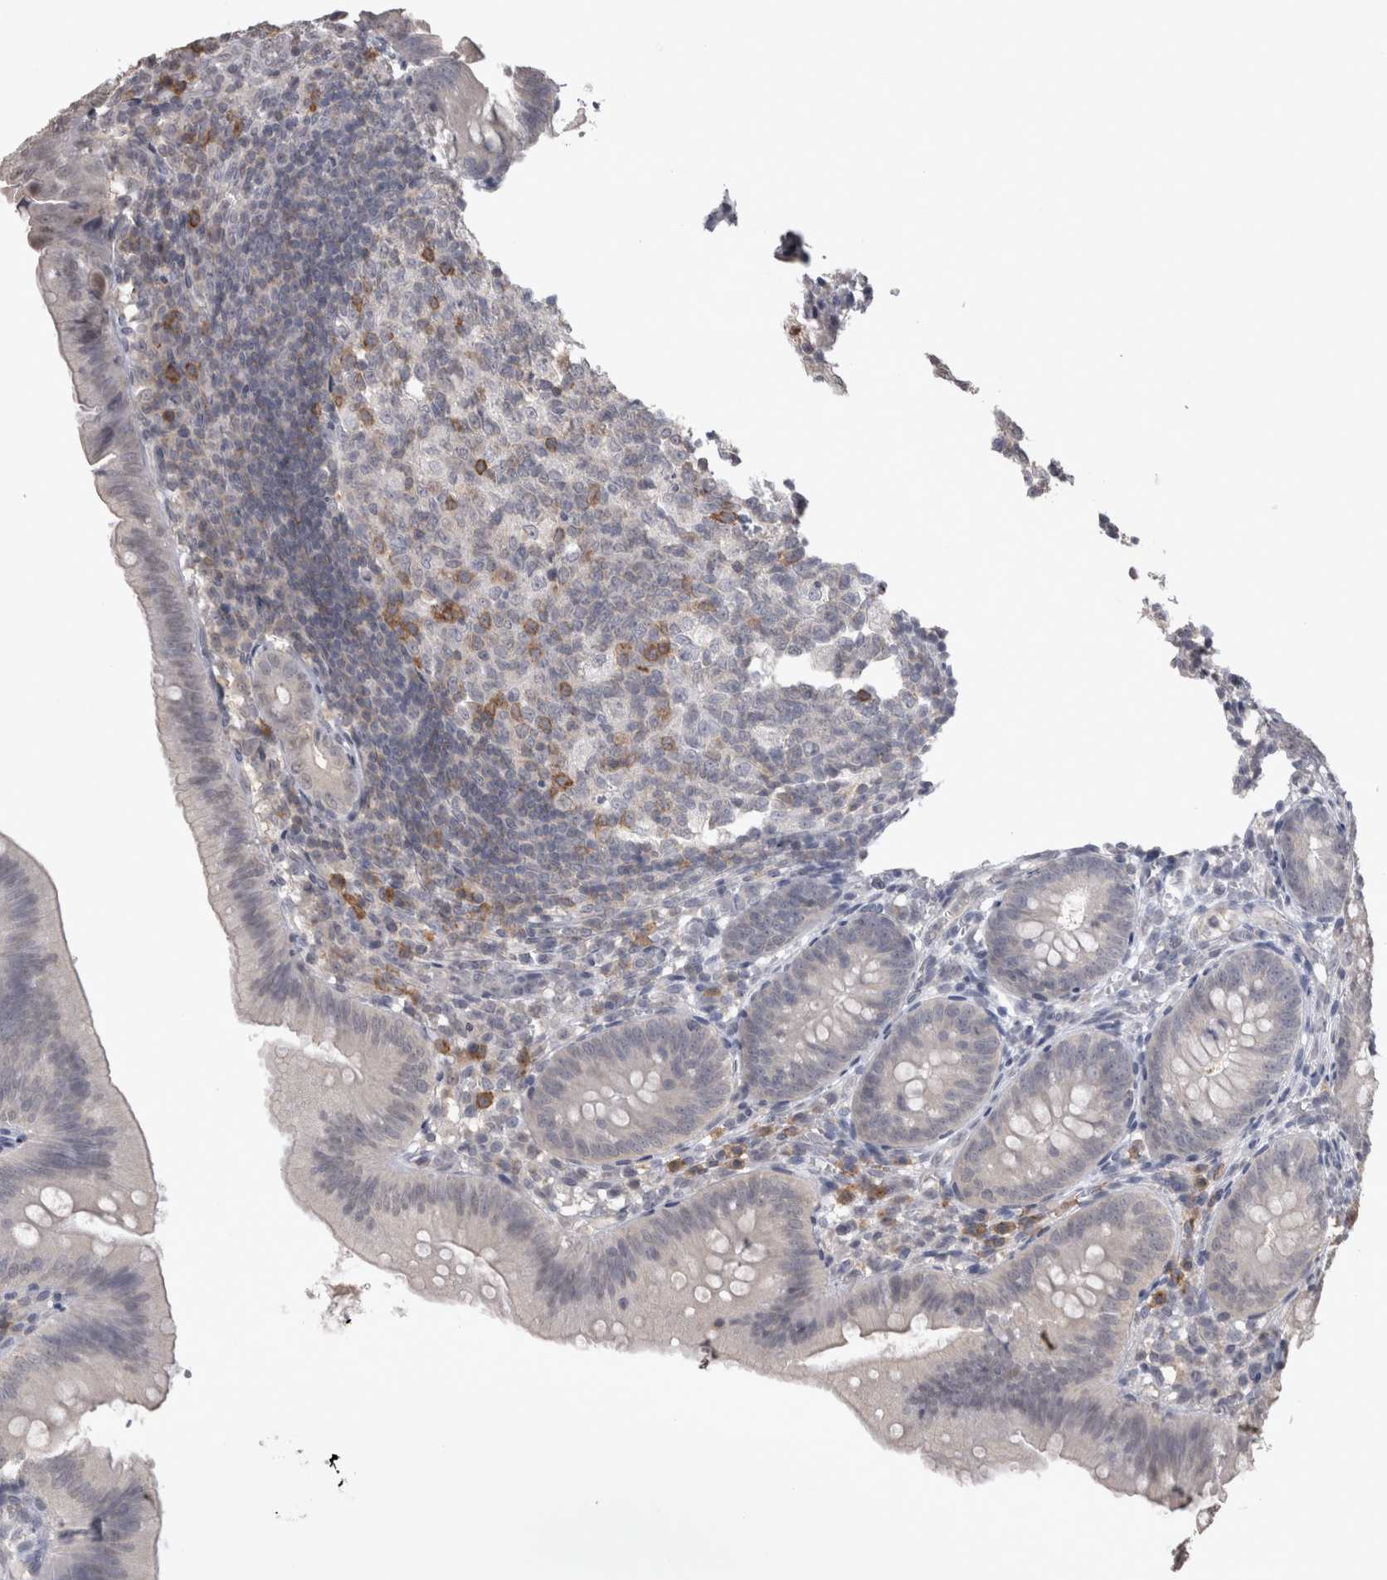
{"staining": {"intensity": "negative", "quantity": "none", "location": "none"}, "tissue": "appendix", "cell_type": "Glandular cells", "image_type": "normal", "snomed": [{"axis": "morphology", "description": "Normal tissue, NOS"}, {"axis": "topography", "description": "Appendix"}], "caption": "This micrograph is of unremarkable appendix stained with IHC to label a protein in brown with the nuclei are counter-stained blue. There is no positivity in glandular cells.", "gene": "LAX1", "patient": {"sex": "male", "age": 1}}